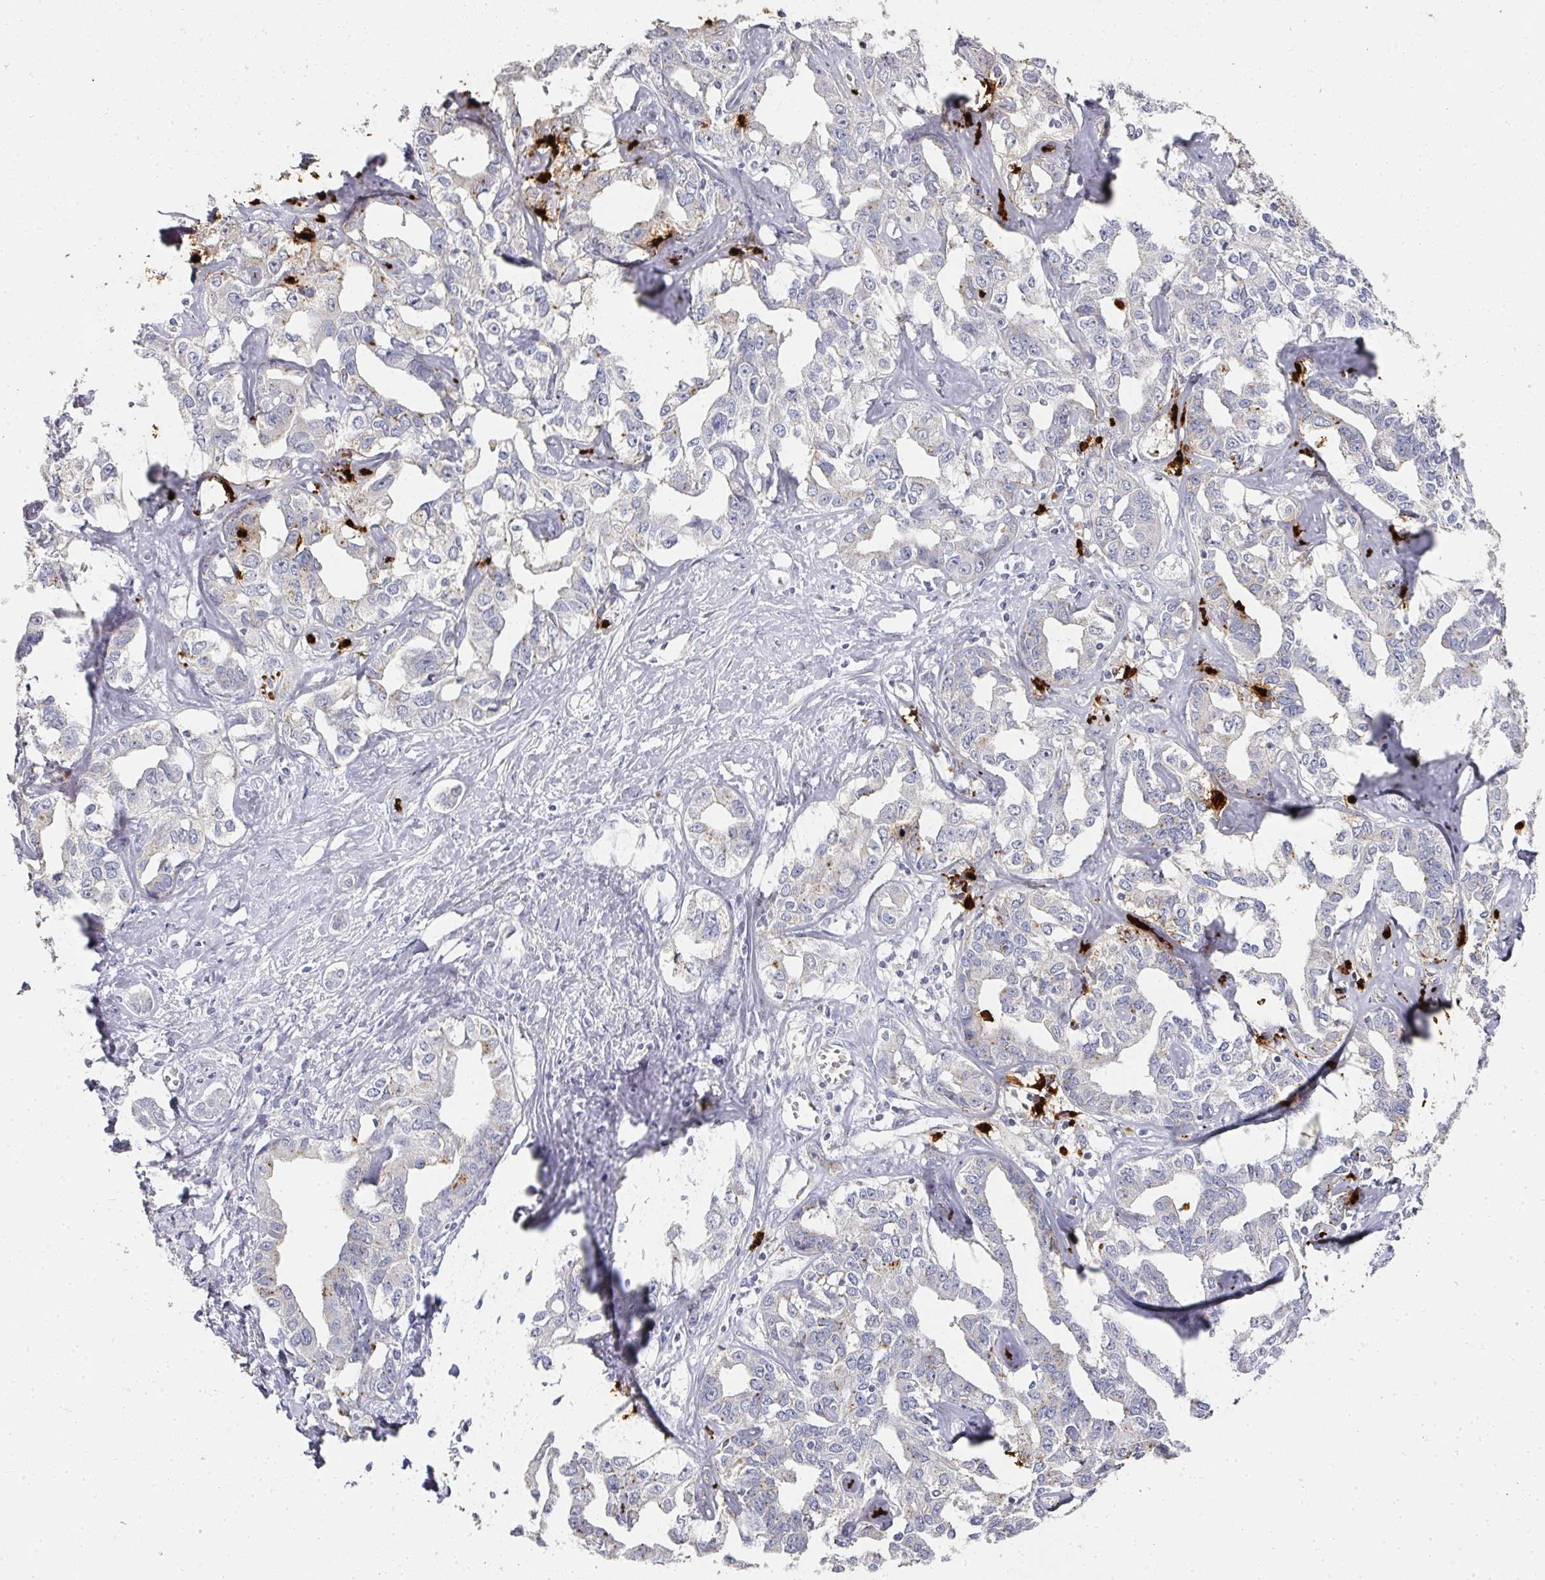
{"staining": {"intensity": "negative", "quantity": "none", "location": "none"}, "tissue": "liver cancer", "cell_type": "Tumor cells", "image_type": "cancer", "snomed": [{"axis": "morphology", "description": "Cholangiocarcinoma"}, {"axis": "topography", "description": "Liver"}], "caption": "IHC of liver cancer demonstrates no positivity in tumor cells.", "gene": "CAMP", "patient": {"sex": "male", "age": 59}}